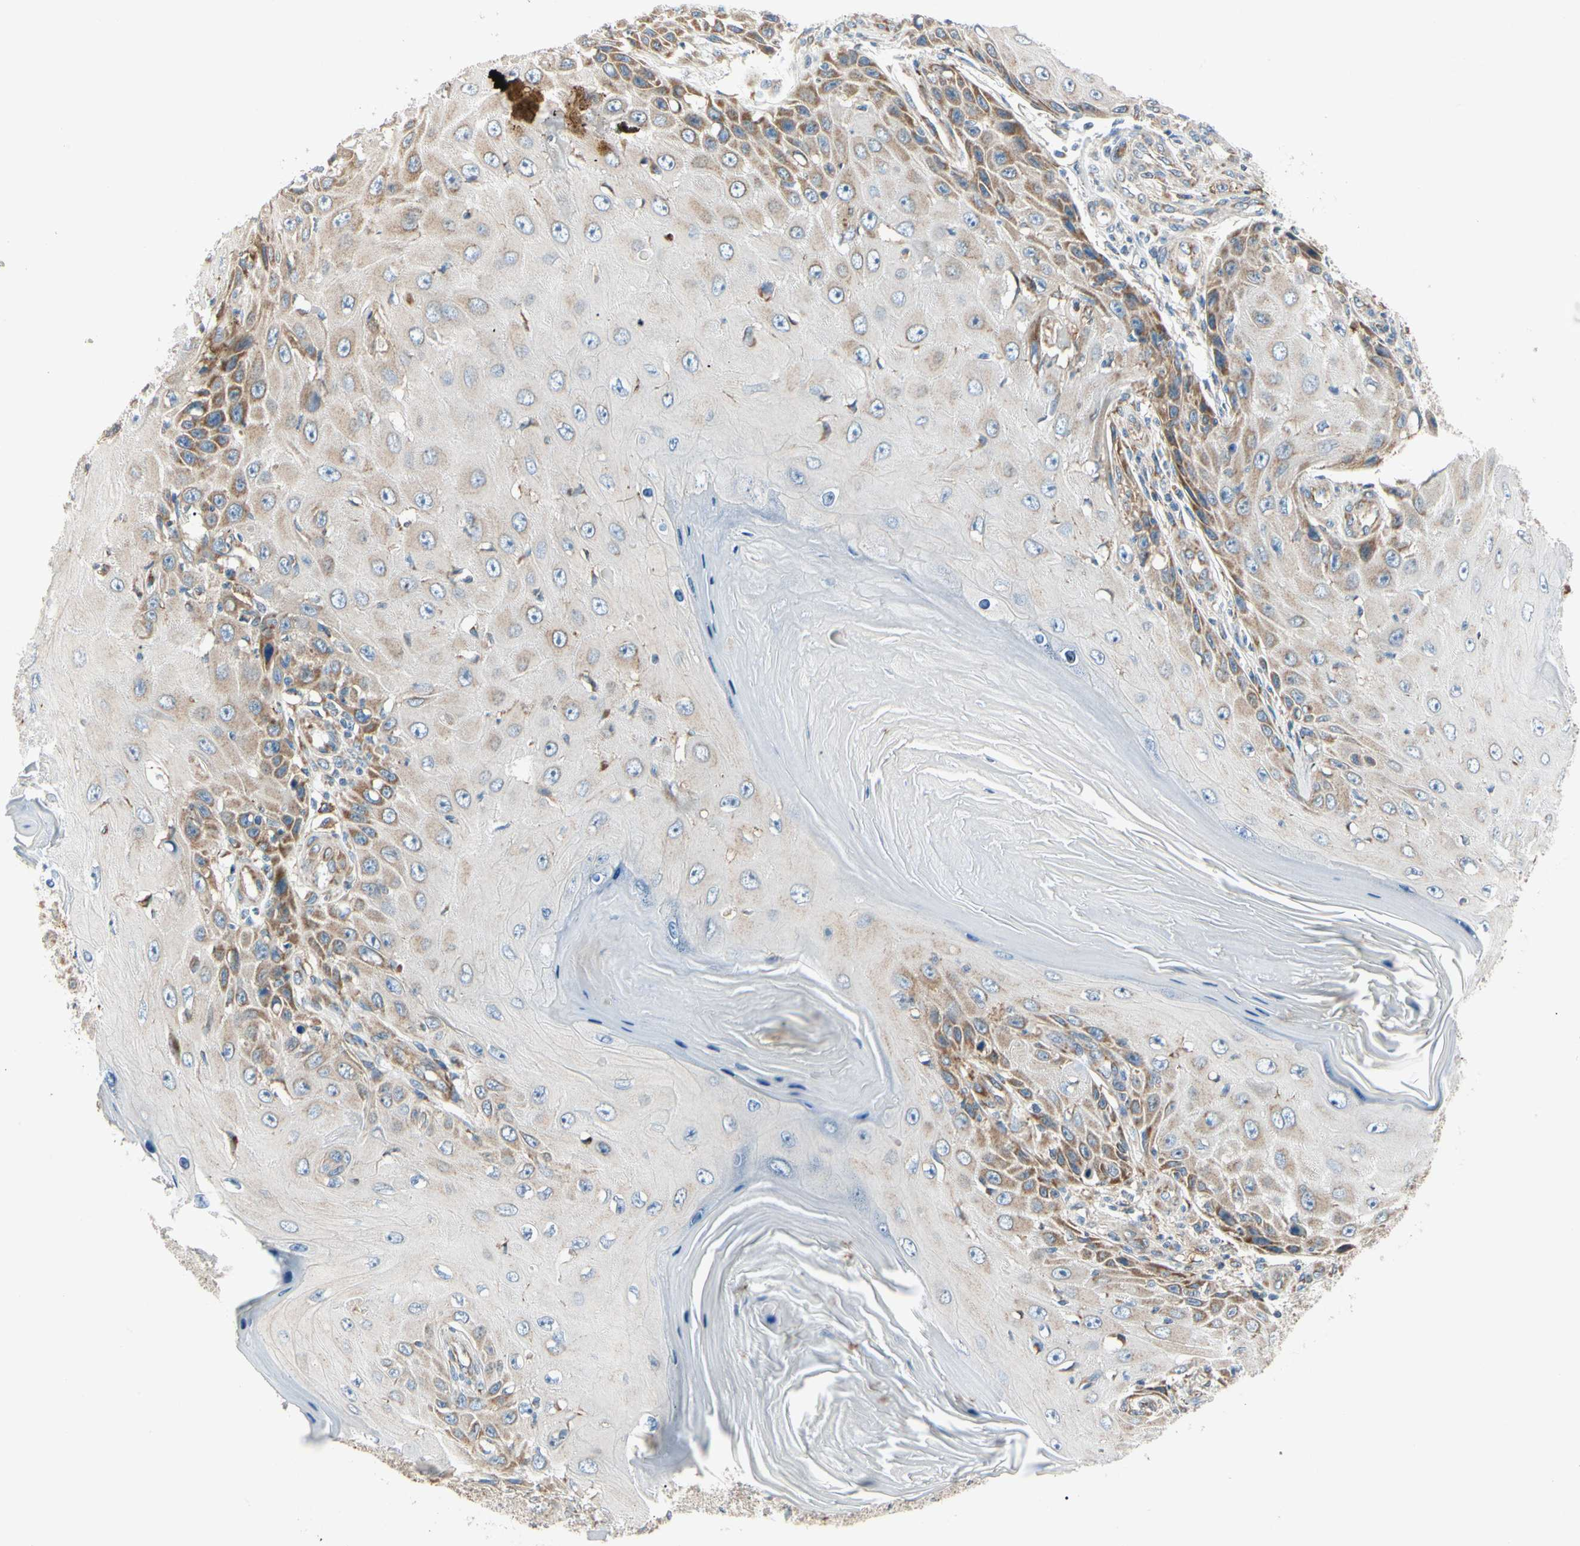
{"staining": {"intensity": "weak", "quantity": ">75%", "location": "cytoplasmic/membranous"}, "tissue": "skin cancer", "cell_type": "Tumor cells", "image_type": "cancer", "snomed": [{"axis": "morphology", "description": "Squamous cell carcinoma, NOS"}, {"axis": "topography", "description": "Skin"}], "caption": "Protein staining by immunohistochemistry reveals weak cytoplasmic/membranous positivity in about >75% of tumor cells in skin cancer (squamous cell carcinoma). Nuclei are stained in blue.", "gene": "MRPL9", "patient": {"sex": "female", "age": 73}}